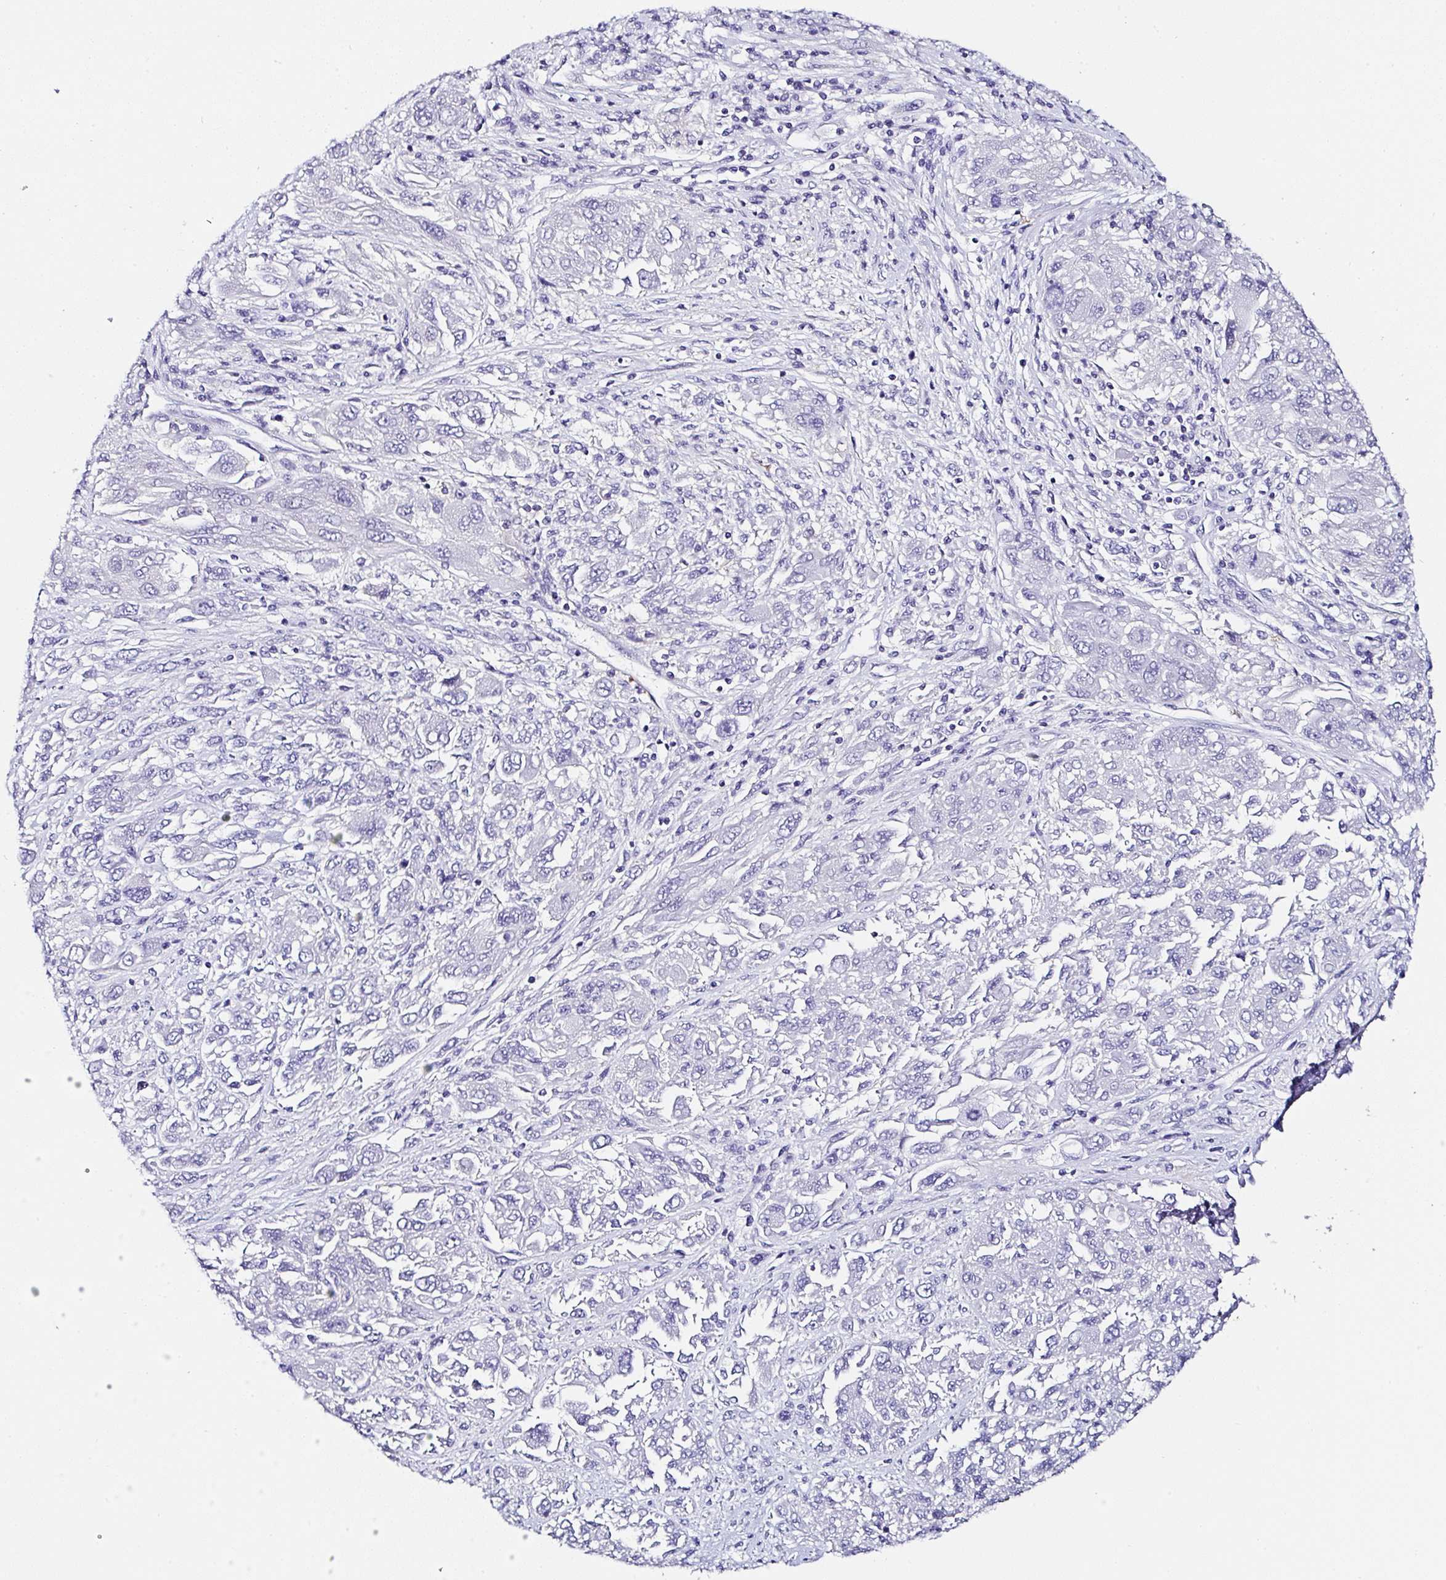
{"staining": {"intensity": "negative", "quantity": "none", "location": "none"}, "tissue": "melanoma", "cell_type": "Tumor cells", "image_type": "cancer", "snomed": [{"axis": "morphology", "description": "Malignant melanoma, NOS"}, {"axis": "topography", "description": "Skin"}], "caption": "An immunohistochemistry (IHC) image of malignant melanoma is shown. There is no staining in tumor cells of malignant melanoma. The staining was performed using DAB (3,3'-diaminobenzidine) to visualize the protein expression in brown, while the nuclei were stained in blue with hematoxylin (Magnification: 20x).", "gene": "UGT3A1", "patient": {"sex": "female", "age": 91}}